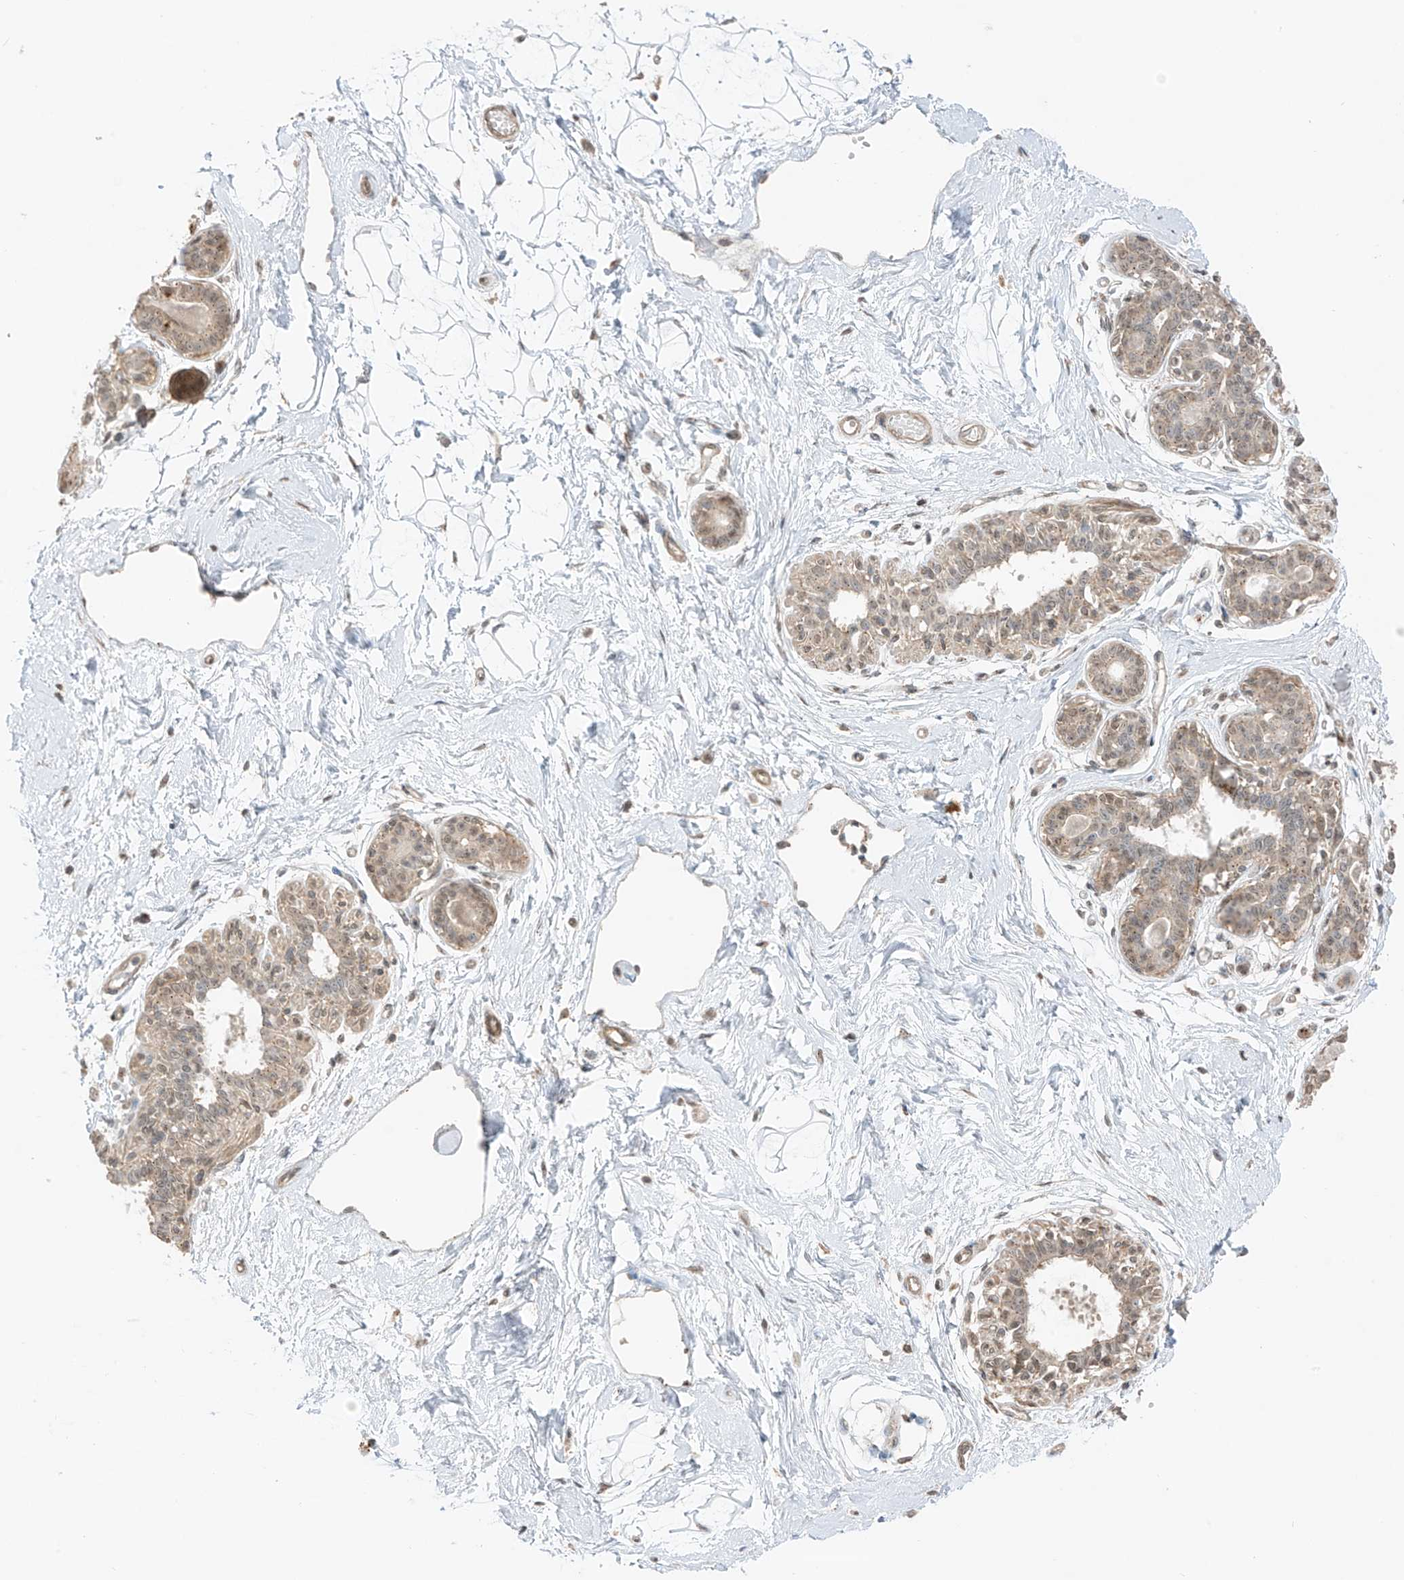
{"staining": {"intensity": "negative", "quantity": "none", "location": "none"}, "tissue": "breast", "cell_type": "Adipocytes", "image_type": "normal", "snomed": [{"axis": "morphology", "description": "Normal tissue, NOS"}, {"axis": "topography", "description": "Breast"}], "caption": "The photomicrograph displays no staining of adipocytes in benign breast. (DAB (3,3'-diaminobenzidine) immunohistochemistry (IHC) visualized using brightfield microscopy, high magnification).", "gene": "N4BP3", "patient": {"sex": "female", "age": 45}}